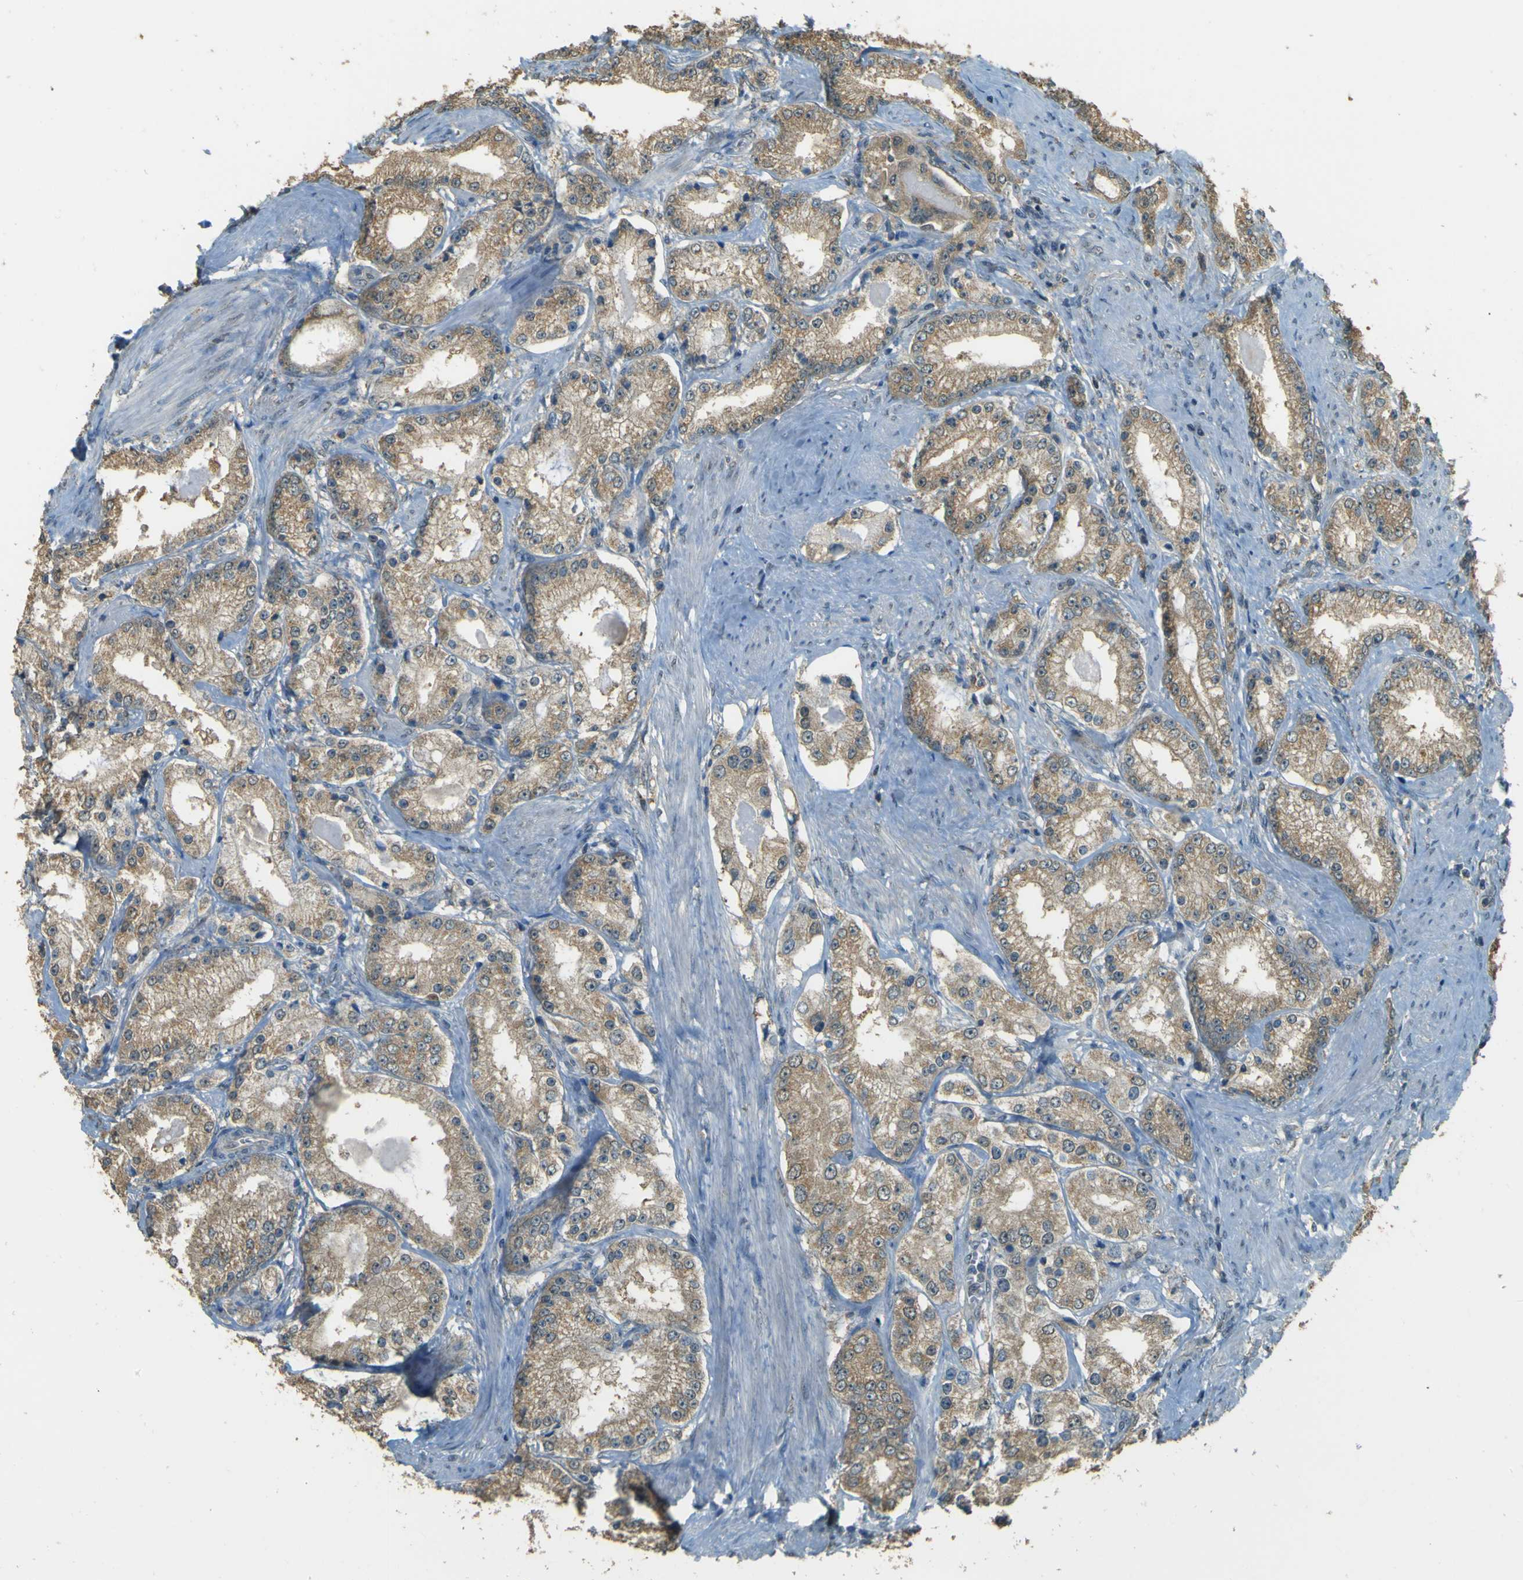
{"staining": {"intensity": "moderate", "quantity": ">75%", "location": "cytoplasmic/membranous"}, "tissue": "prostate cancer", "cell_type": "Tumor cells", "image_type": "cancer", "snomed": [{"axis": "morphology", "description": "Adenocarcinoma, Low grade"}, {"axis": "topography", "description": "Prostate"}], "caption": "Tumor cells demonstrate moderate cytoplasmic/membranous expression in about >75% of cells in prostate cancer. (DAB (3,3'-diaminobenzidine) IHC with brightfield microscopy, high magnification).", "gene": "GOLGA1", "patient": {"sex": "male", "age": 63}}